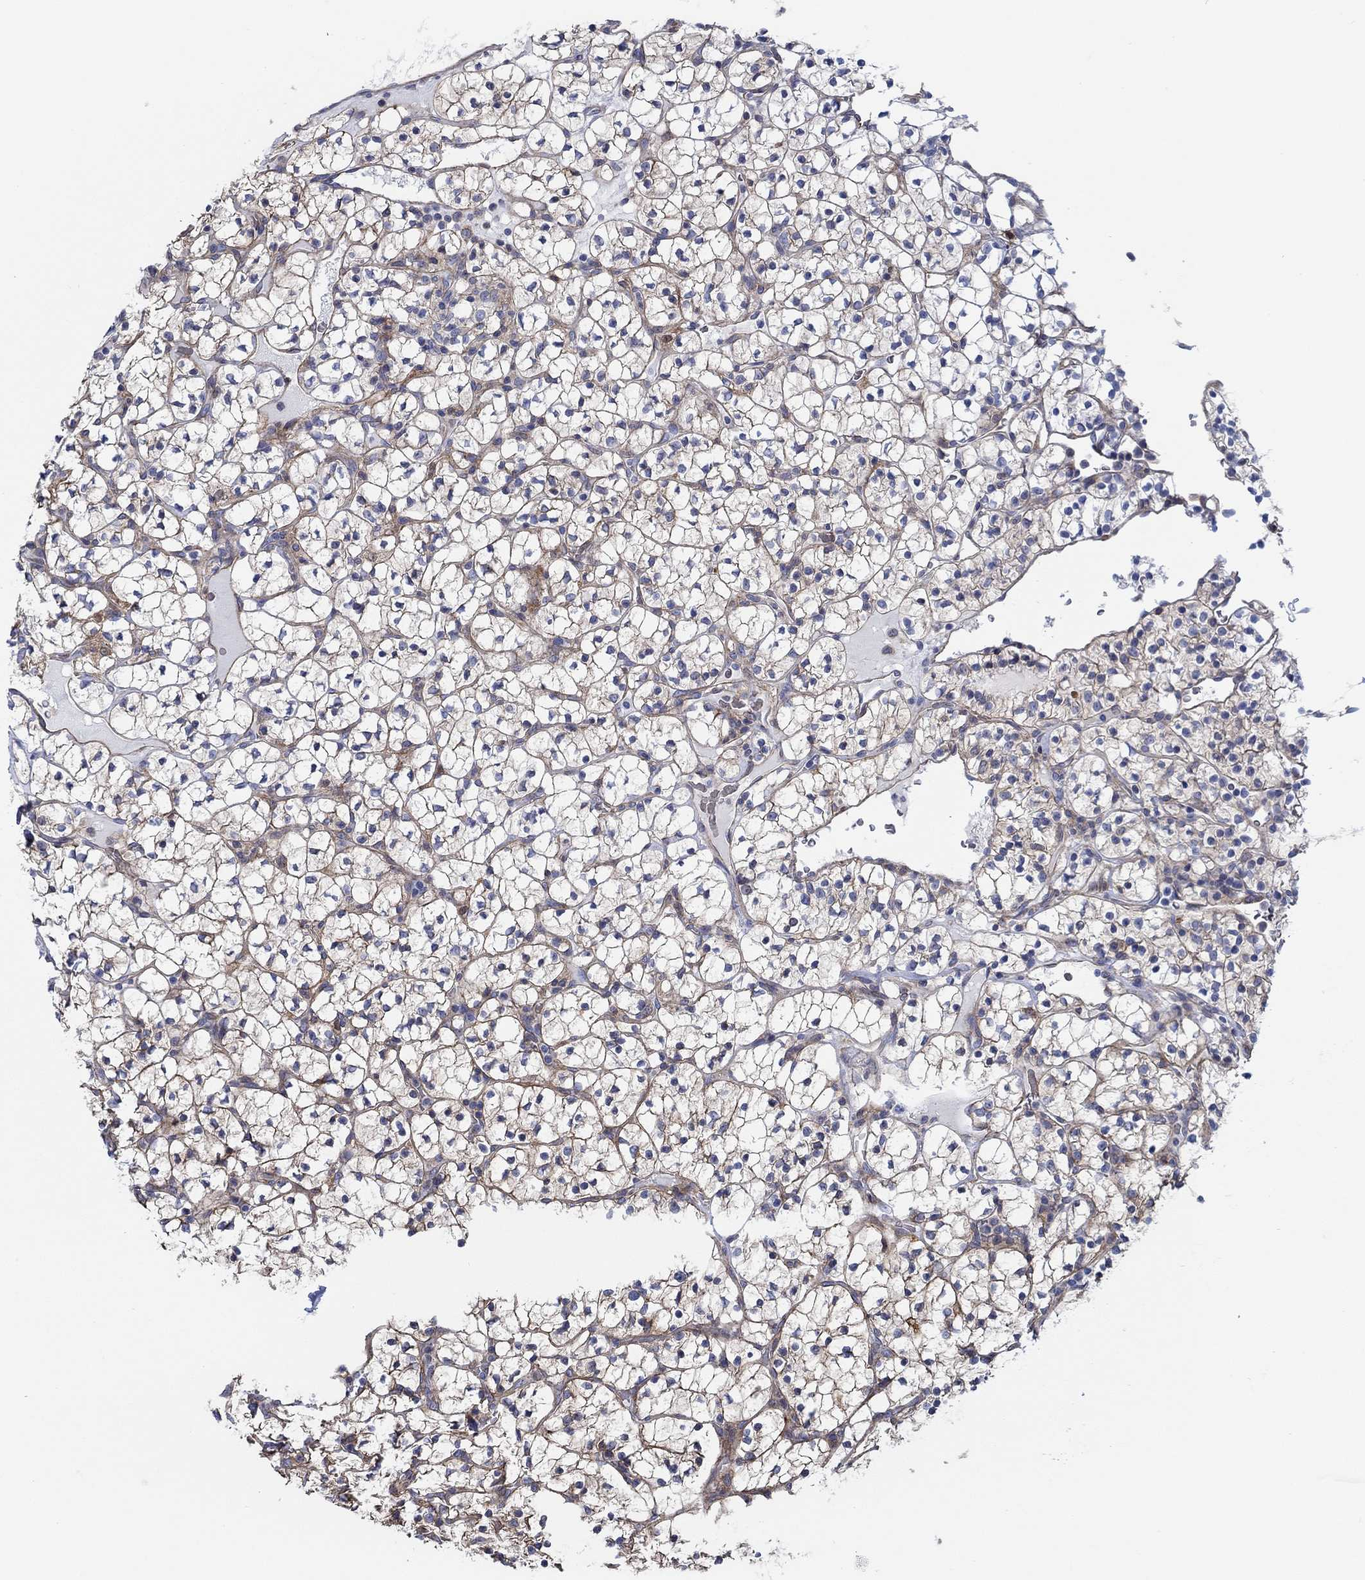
{"staining": {"intensity": "moderate", "quantity": "25%-75%", "location": "cytoplasmic/membranous"}, "tissue": "renal cancer", "cell_type": "Tumor cells", "image_type": "cancer", "snomed": [{"axis": "morphology", "description": "Adenocarcinoma, NOS"}, {"axis": "topography", "description": "Kidney"}], "caption": "IHC image of human renal adenocarcinoma stained for a protein (brown), which exhibits medium levels of moderate cytoplasmic/membranous expression in approximately 25%-75% of tumor cells.", "gene": "FMN1", "patient": {"sex": "female", "age": 89}}